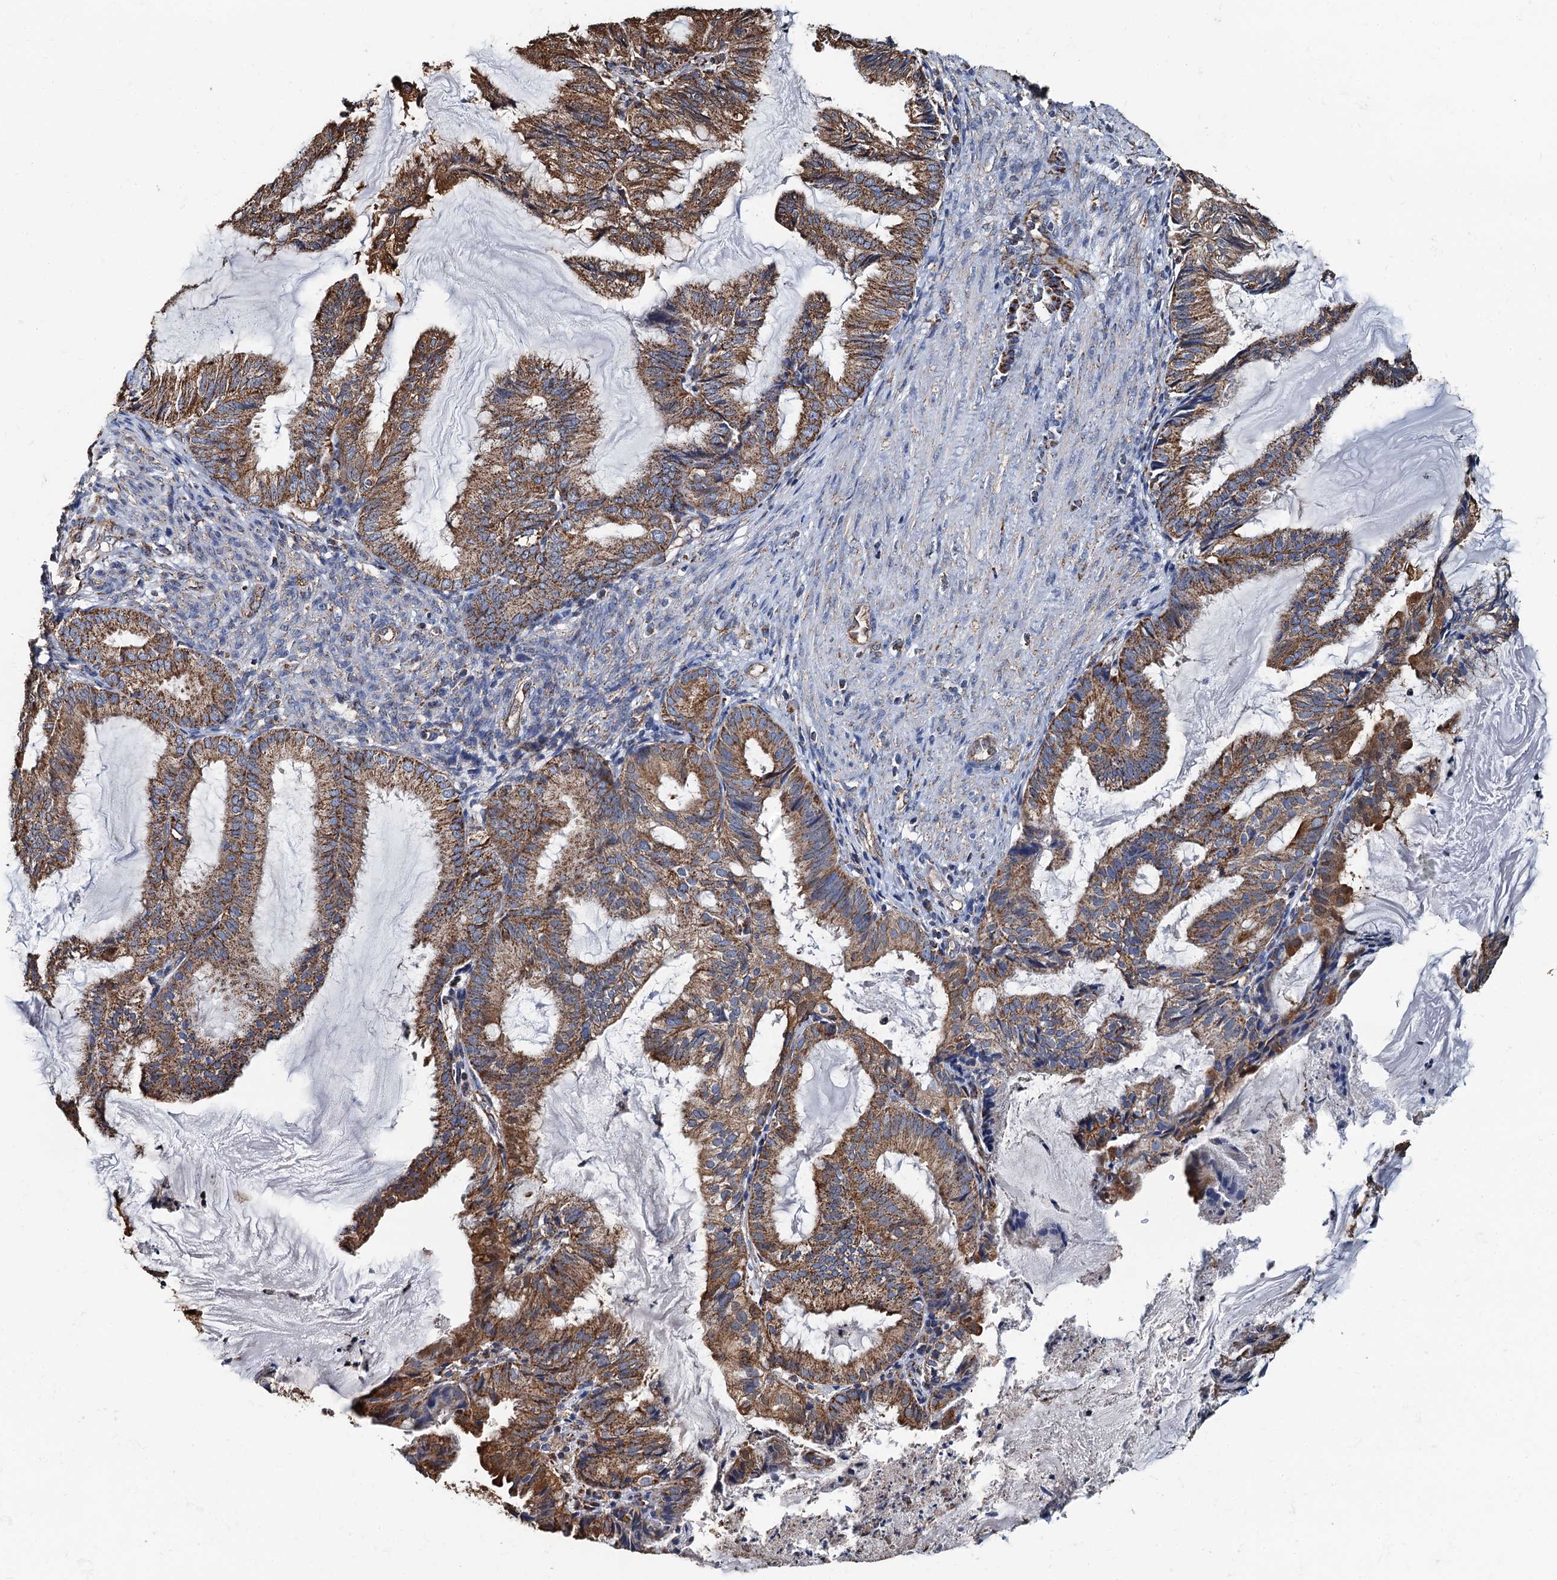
{"staining": {"intensity": "moderate", "quantity": ">75%", "location": "cytoplasmic/membranous"}, "tissue": "endometrial cancer", "cell_type": "Tumor cells", "image_type": "cancer", "snomed": [{"axis": "morphology", "description": "Adenocarcinoma, NOS"}, {"axis": "topography", "description": "Endometrium"}], "caption": "Immunohistochemical staining of endometrial adenocarcinoma exhibits medium levels of moderate cytoplasmic/membranous protein staining in approximately >75% of tumor cells. The protein is shown in brown color, while the nuclei are stained blue.", "gene": "AAGAB", "patient": {"sex": "female", "age": 86}}